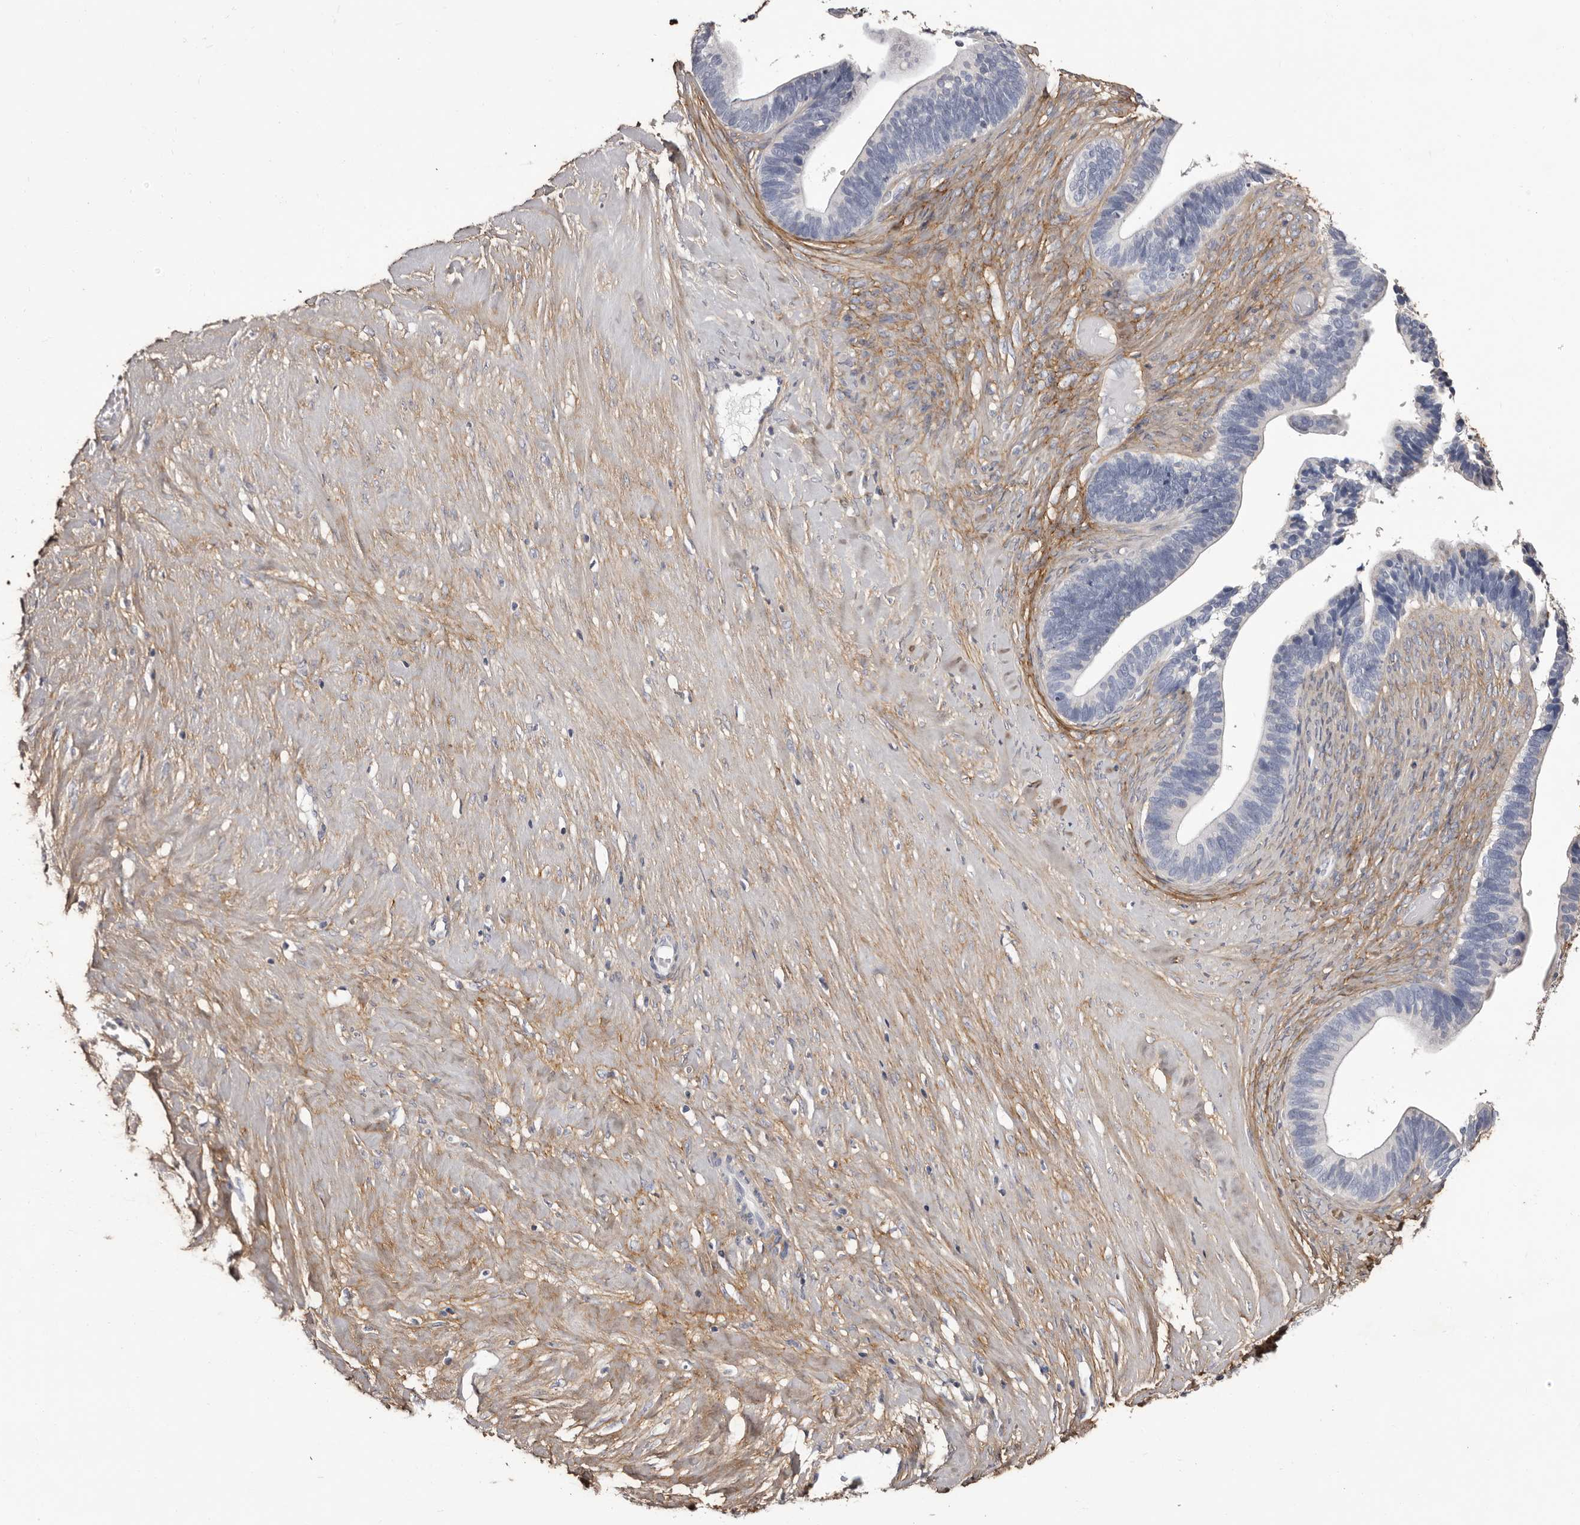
{"staining": {"intensity": "negative", "quantity": "none", "location": "none"}, "tissue": "ovarian cancer", "cell_type": "Tumor cells", "image_type": "cancer", "snomed": [{"axis": "morphology", "description": "Cystadenocarcinoma, serous, NOS"}, {"axis": "topography", "description": "Ovary"}], "caption": "Ovarian cancer (serous cystadenocarcinoma) stained for a protein using immunohistochemistry demonstrates no staining tumor cells.", "gene": "COL6A1", "patient": {"sex": "female", "age": 56}}